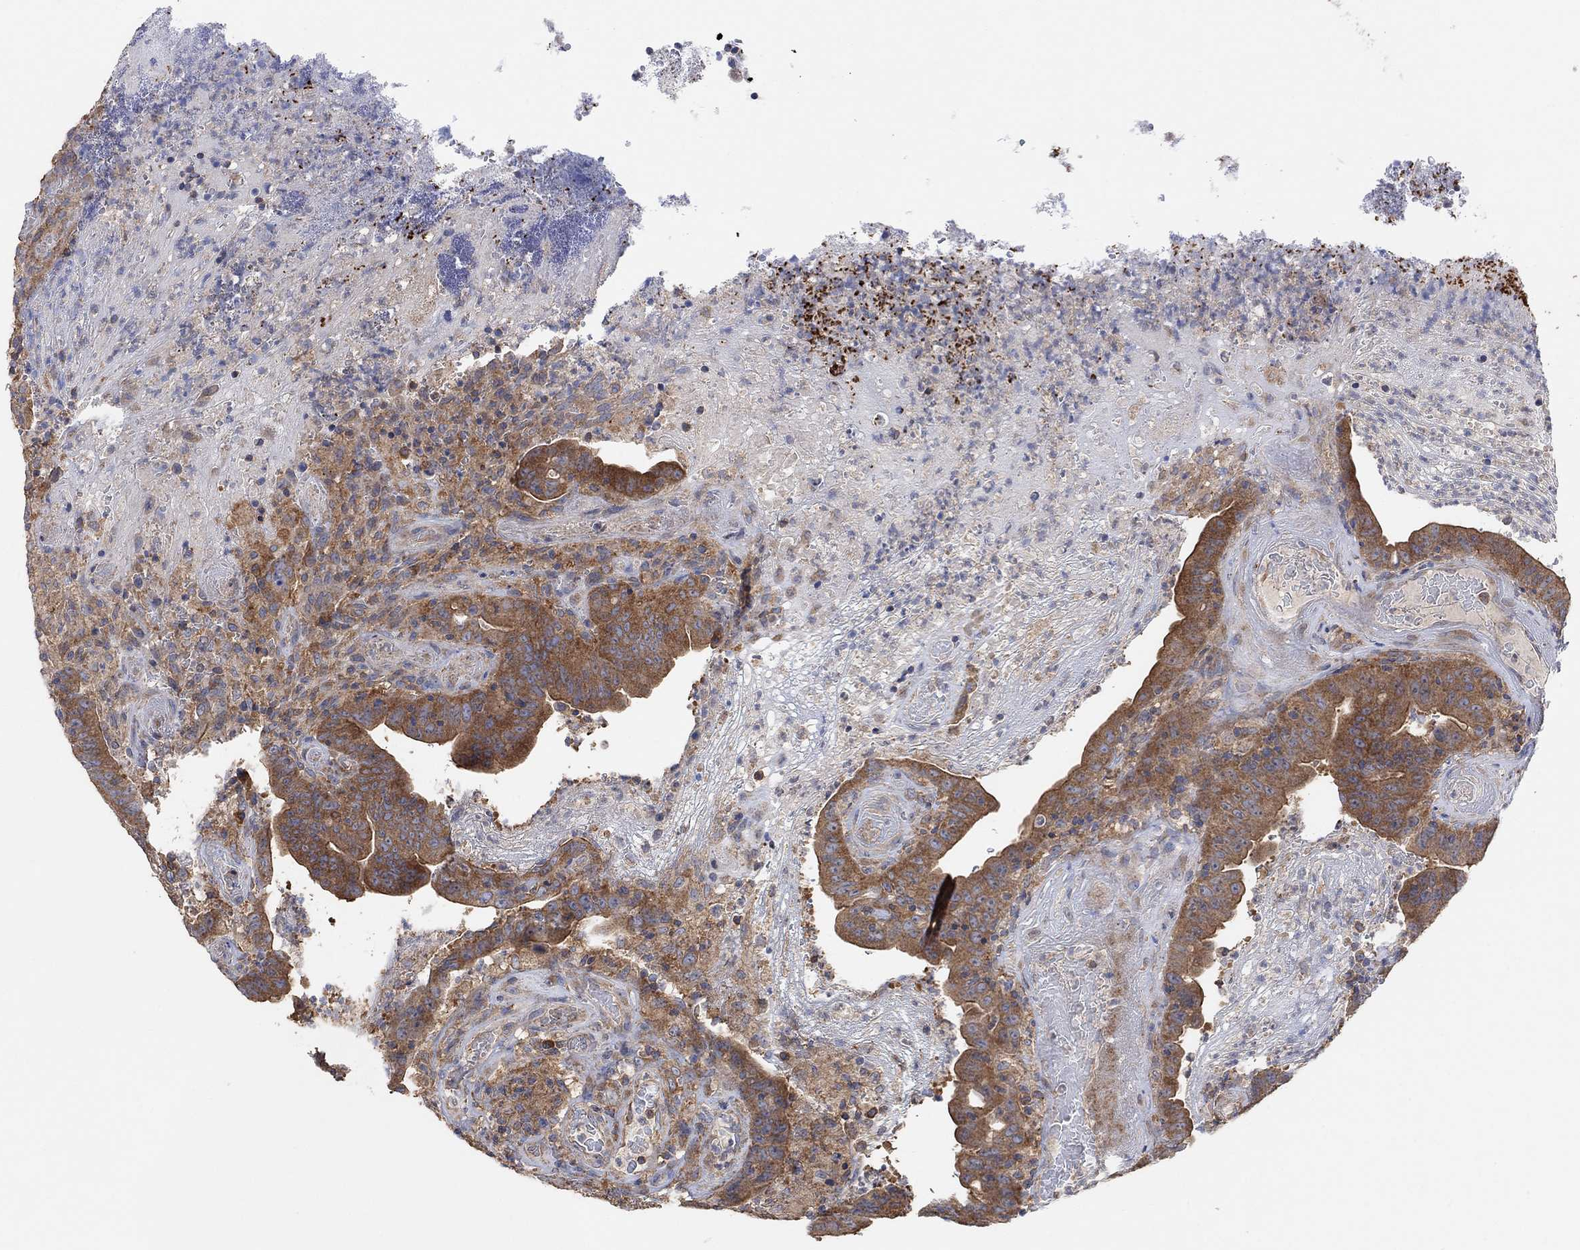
{"staining": {"intensity": "strong", "quantity": ">75%", "location": "cytoplasmic/membranous"}, "tissue": "colorectal cancer", "cell_type": "Tumor cells", "image_type": "cancer", "snomed": [{"axis": "morphology", "description": "Adenocarcinoma, NOS"}, {"axis": "topography", "description": "Colon"}], "caption": "Tumor cells show high levels of strong cytoplasmic/membranous positivity in approximately >75% of cells in colorectal adenocarcinoma.", "gene": "BLOC1S3", "patient": {"sex": "female", "age": 75}}